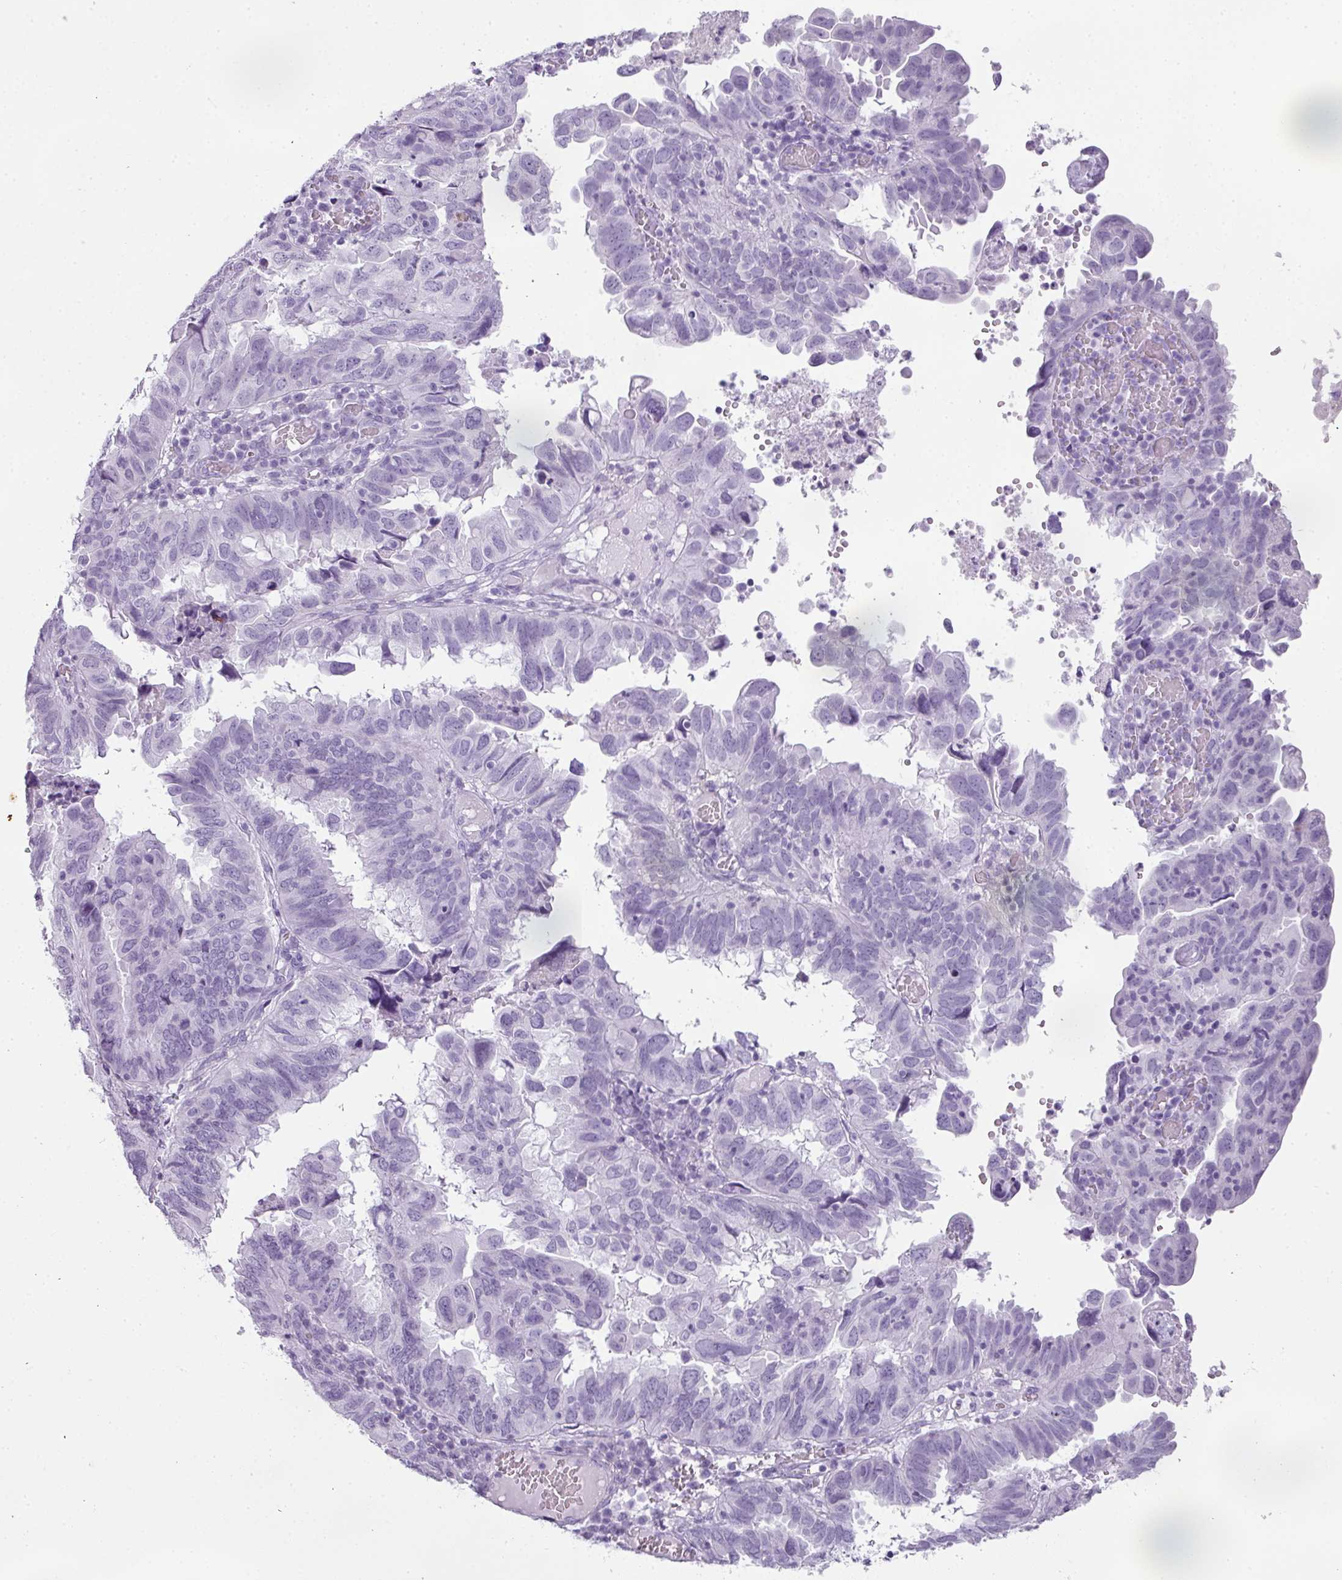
{"staining": {"intensity": "negative", "quantity": "none", "location": "none"}, "tissue": "endometrial cancer", "cell_type": "Tumor cells", "image_type": "cancer", "snomed": [{"axis": "morphology", "description": "Adenocarcinoma, NOS"}, {"axis": "topography", "description": "Uterus"}], "caption": "DAB (3,3'-diaminobenzidine) immunohistochemical staining of human adenocarcinoma (endometrial) reveals no significant staining in tumor cells. (IHC, brightfield microscopy, high magnification).", "gene": "RBMY1F", "patient": {"sex": "female", "age": 77}}